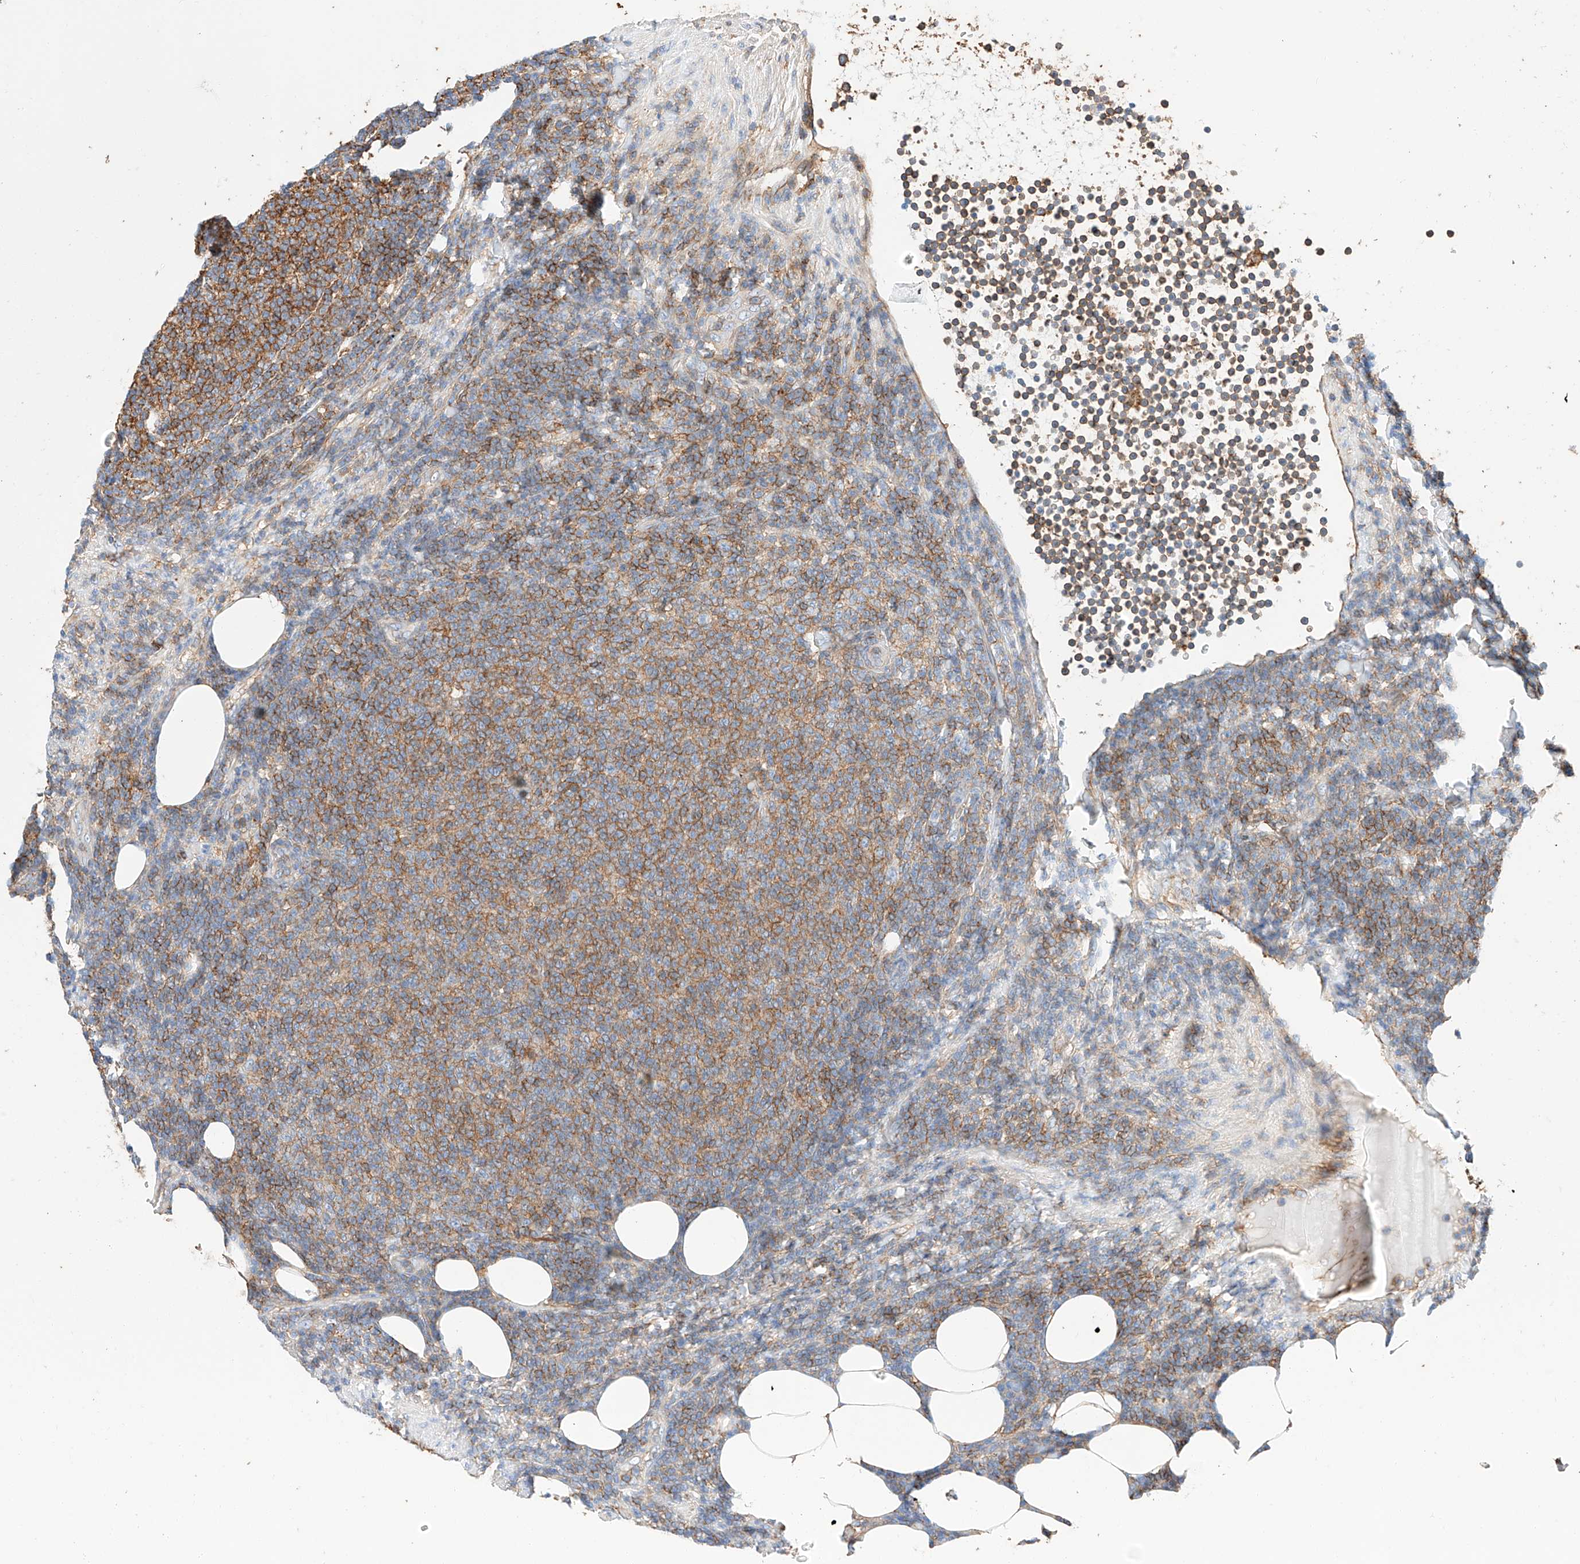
{"staining": {"intensity": "moderate", "quantity": ">75%", "location": "cytoplasmic/membranous"}, "tissue": "lymphoma", "cell_type": "Tumor cells", "image_type": "cancer", "snomed": [{"axis": "morphology", "description": "Malignant lymphoma, non-Hodgkin's type, Low grade"}, {"axis": "topography", "description": "Lymph node"}], "caption": "Malignant lymphoma, non-Hodgkin's type (low-grade) was stained to show a protein in brown. There is medium levels of moderate cytoplasmic/membranous staining in approximately >75% of tumor cells.", "gene": "HAUS4", "patient": {"sex": "male", "age": 66}}